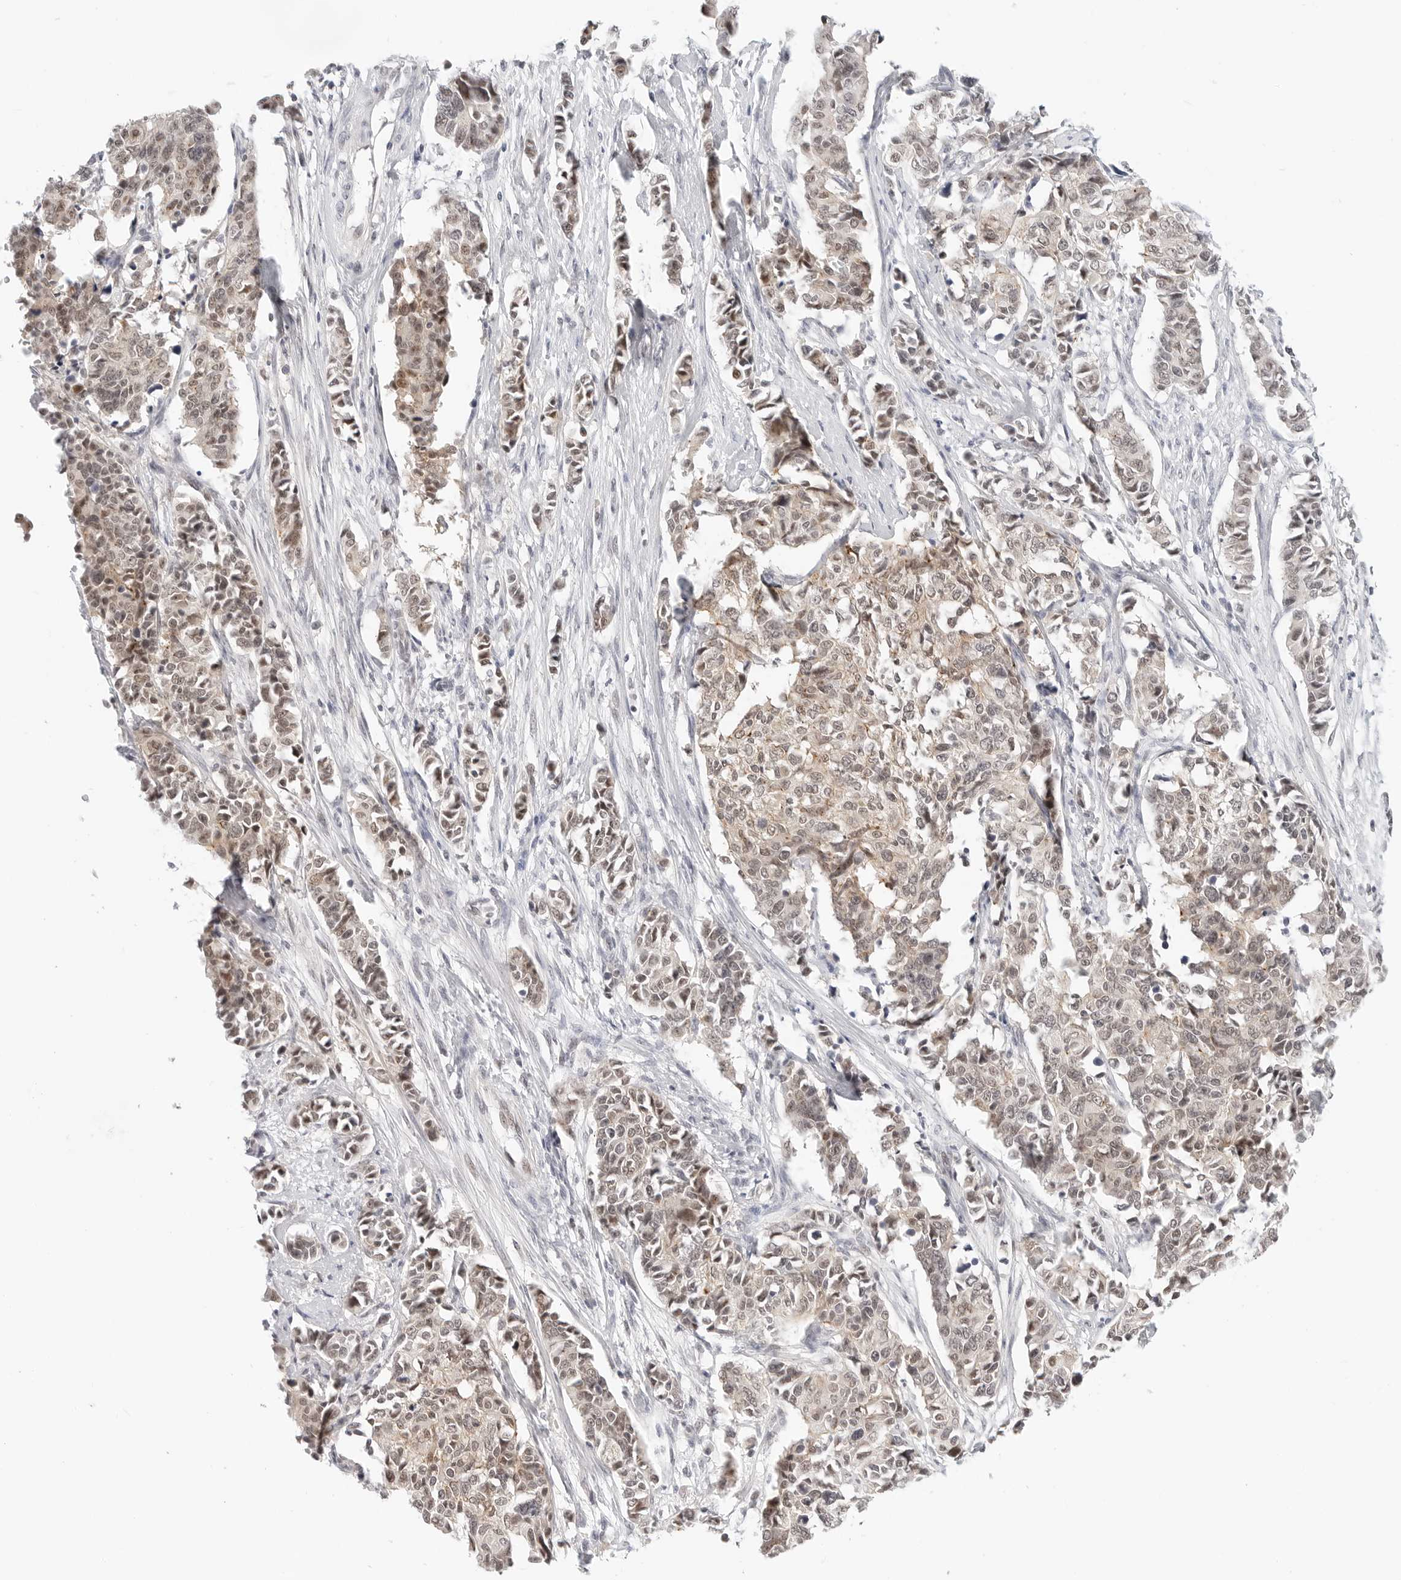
{"staining": {"intensity": "weak", "quantity": ">75%", "location": "cytoplasmic/membranous,nuclear"}, "tissue": "cervical cancer", "cell_type": "Tumor cells", "image_type": "cancer", "snomed": [{"axis": "morphology", "description": "Normal tissue, NOS"}, {"axis": "morphology", "description": "Squamous cell carcinoma, NOS"}, {"axis": "topography", "description": "Cervix"}], "caption": "A brown stain labels weak cytoplasmic/membranous and nuclear staining of a protein in human cervical cancer tumor cells. (DAB = brown stain, brightfield microscopy at high magnification).", "gene": "TSEN2", "patient": {"sex": "female", "age": 35}}